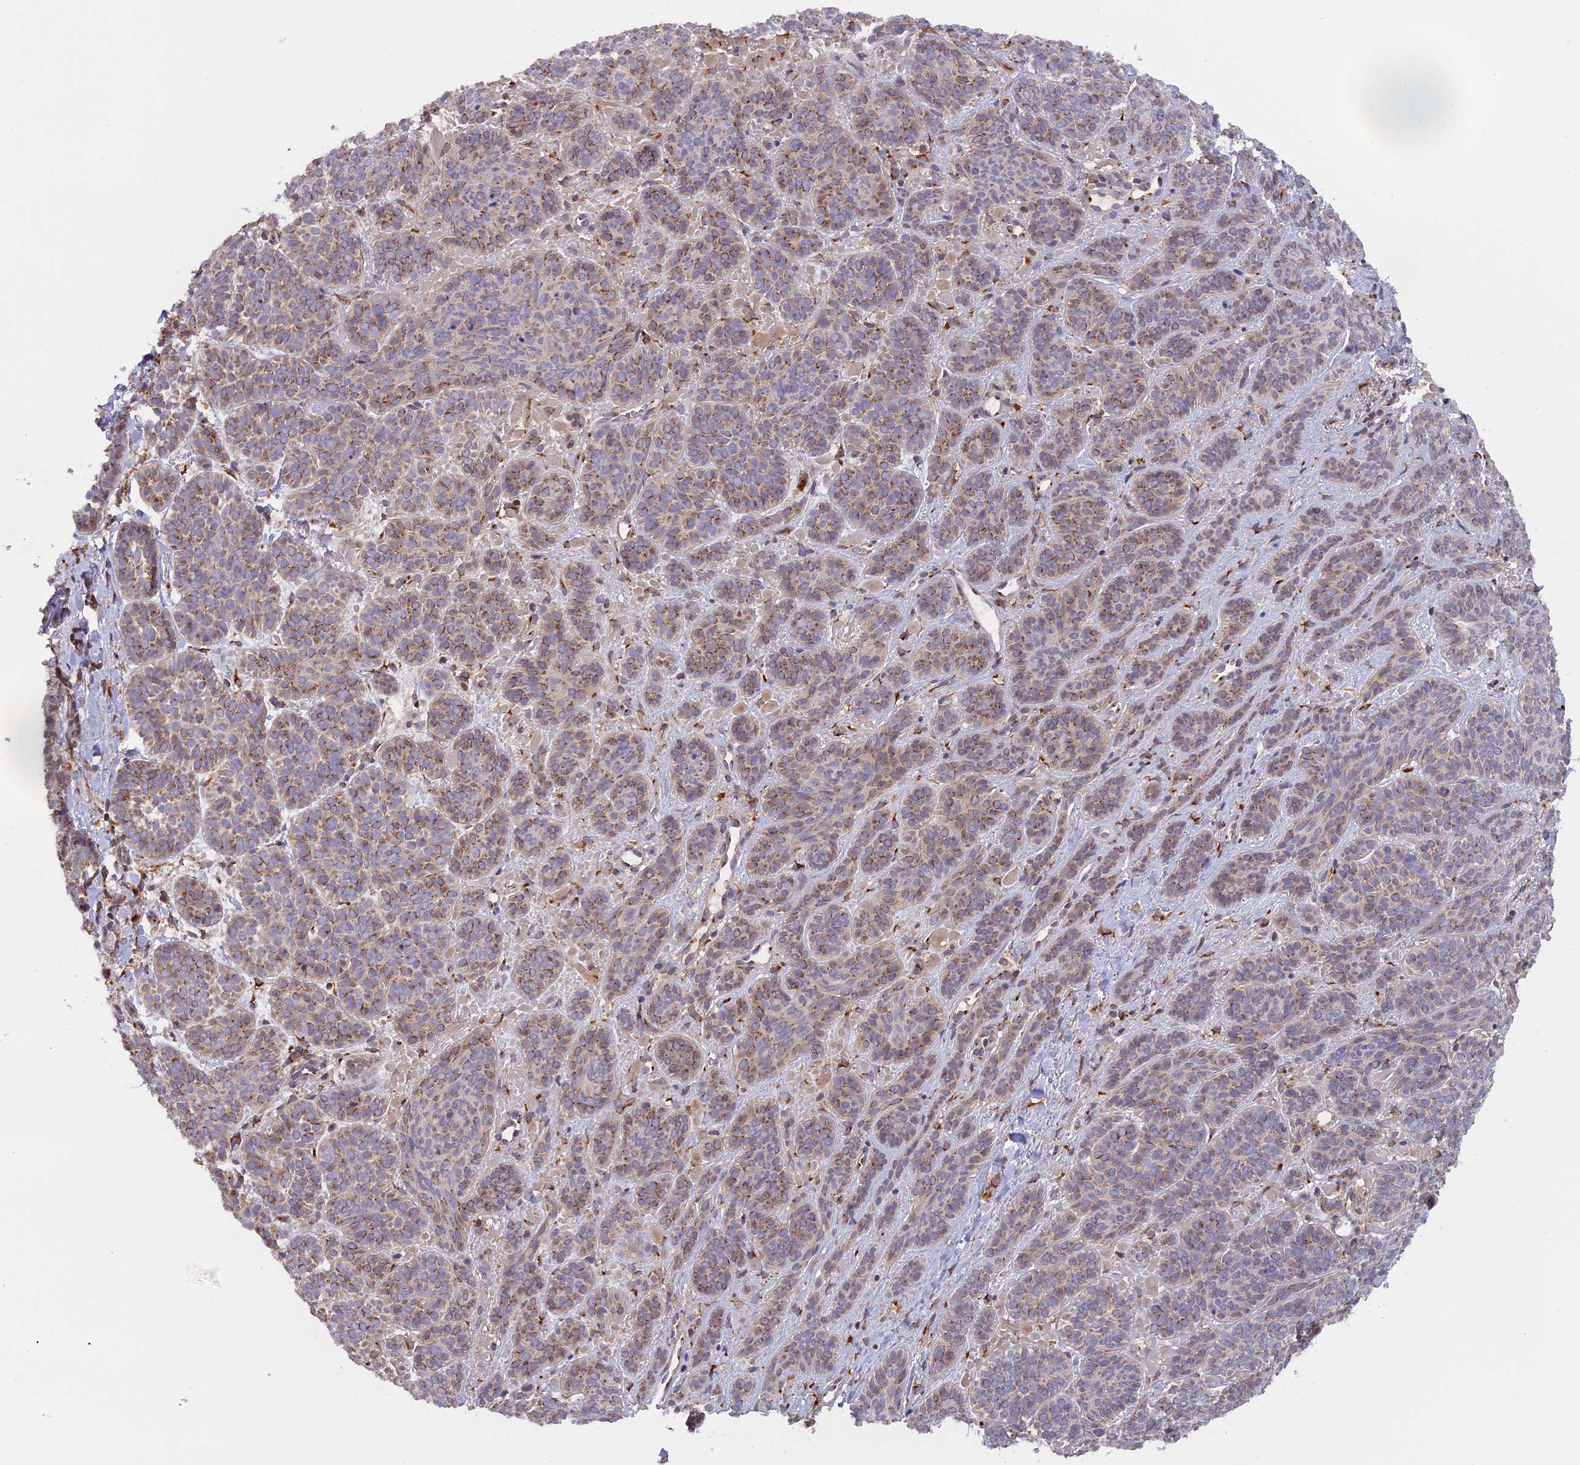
{"staining": {"intensity": "moderate", "quantity": ">75%", "location": "cytoplasmic/membranous"}, "tissue": "skin cancer", "cell_type": "Tumor cells", "image_type": "cancer", "snomed": [{"axis": "morphology", "description": "Basal cell carcinoma"}, {"axis": "topography", "description": "Skin"}], "caption": "DAB immunohistochemical staining of skin cancer (basal cell carcinoma) reveals moderate cytoplasmic/membranous protein positivity in about >75% of tumor cells.", "gene": "SNX17", "patient": {"sex": "male", "age": 85}}